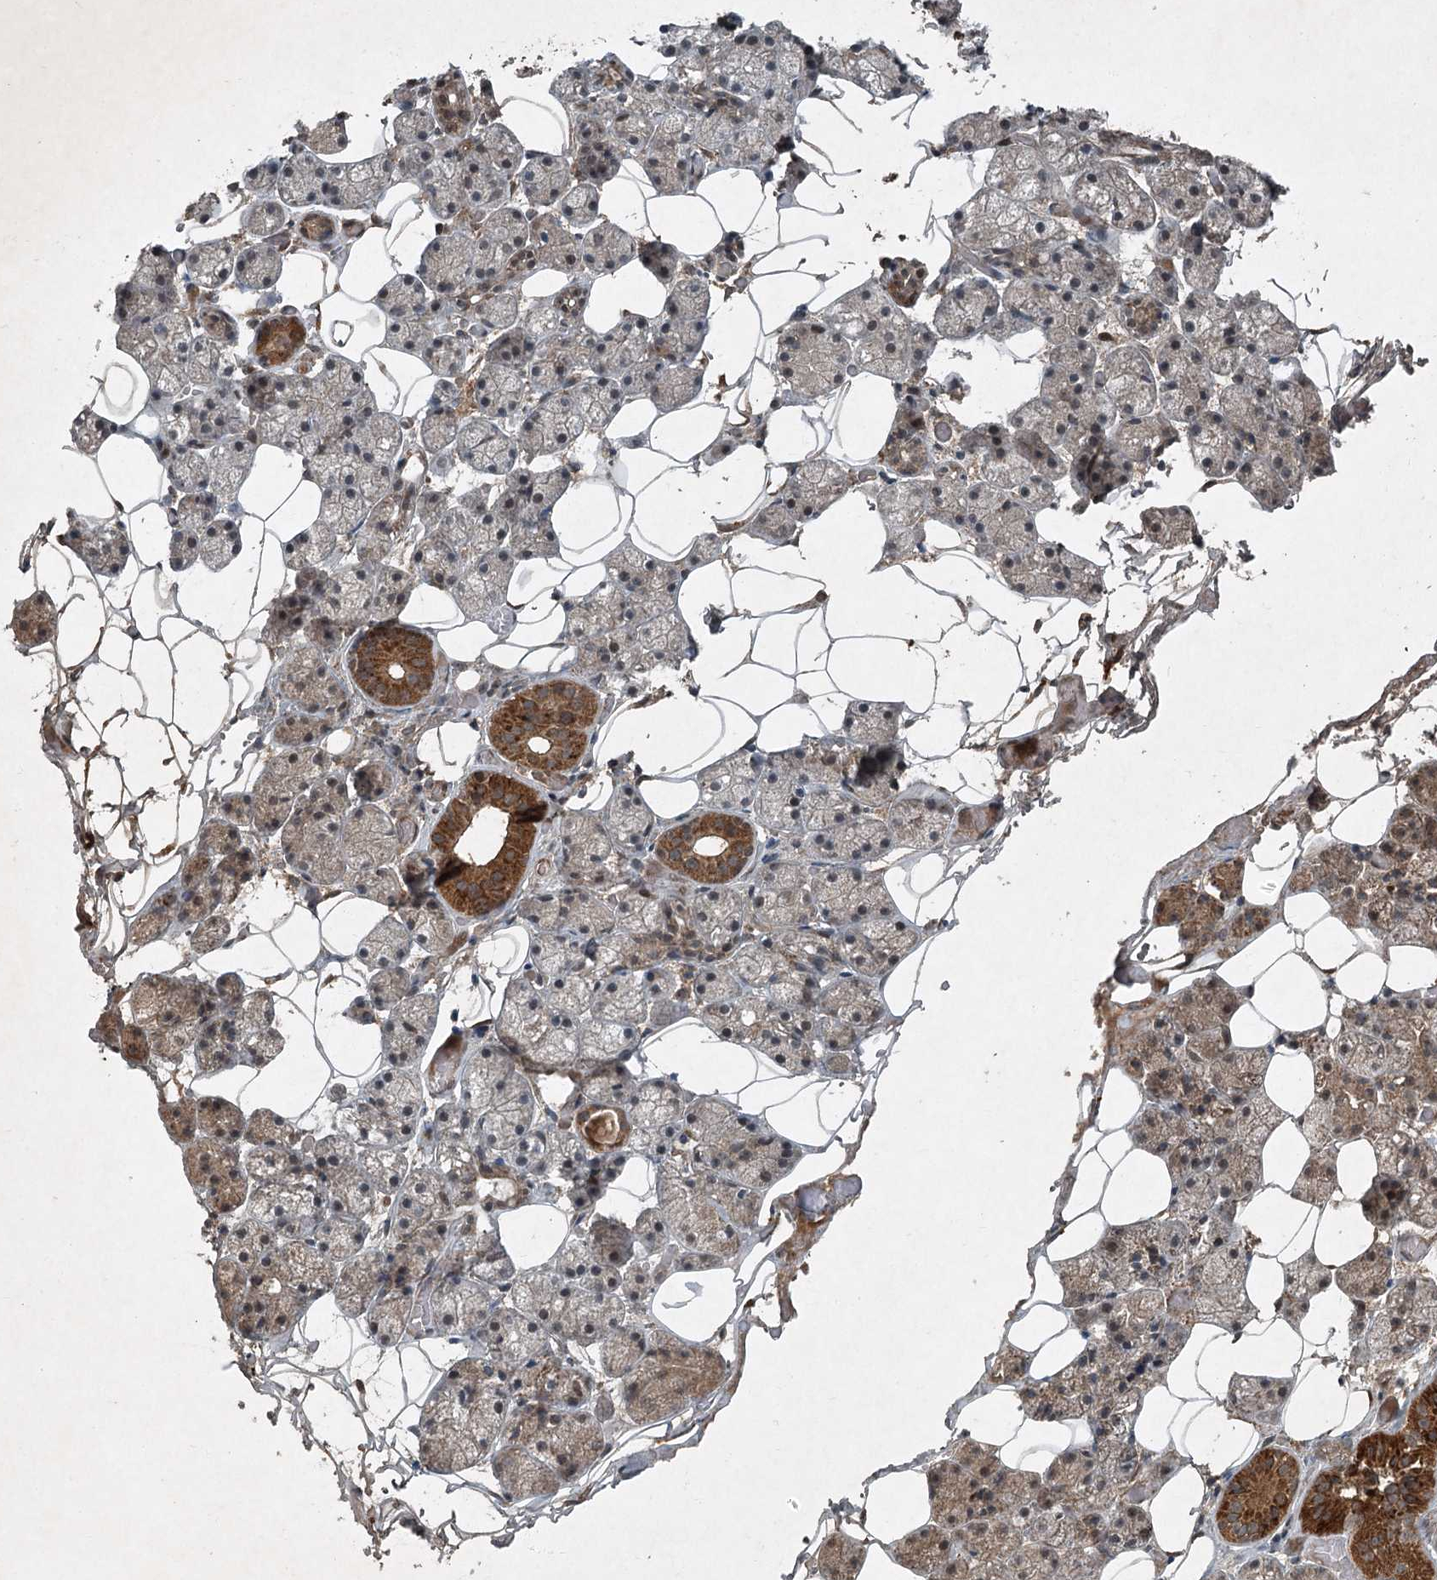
{"staining": {"intensity": "strong", "quantity": "25%-75%", "location": "cytoplasmic/membranous"}, "tissue": "salivary gland", "cell_type": "Glandular cells", "image_type": "normal", "snomed": [{"axis": "morphology", "description": "Normal tissue, NOS"}, {"axis": "topography", "description": "Salivary gland"}], "caption": "Brown immunohistochemical staining in benign human salivary gland reveals strong cytoplasmic/membranous staining in approximately 25%-75% of glandular cells. (IHC, brightfield microscopy, high magnification).", "gene": "UNC93A", "patient": {"sex": "female", "age": 33}}